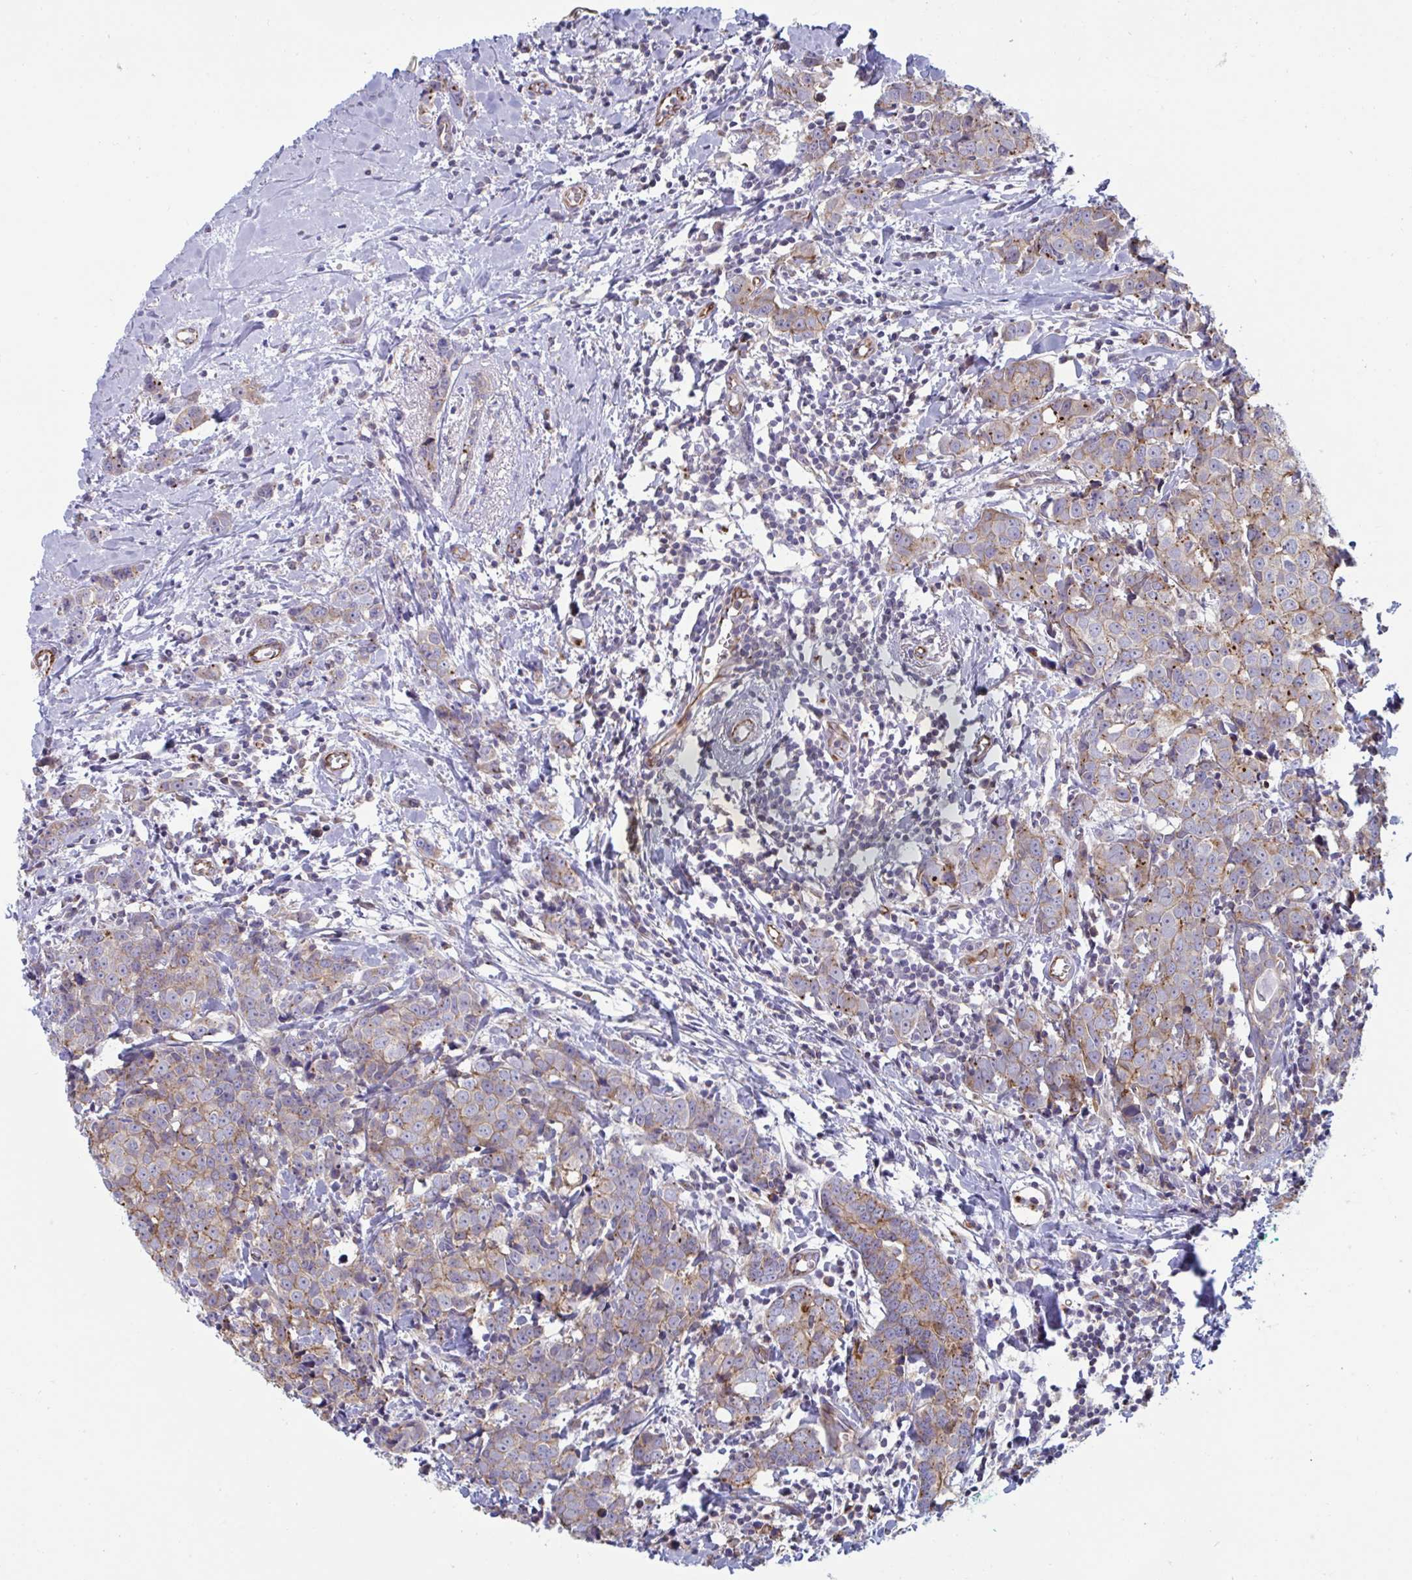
{"staining": {"intensity": "weak", "quantity": ">75%", "location": "cytoplasmic/membranous"}, "tissue": "breast cancer", "cell_type": "Tumor cells", "image_type": "cancer", "snomed": [{"axis": "morphology", "description": "Duct carcinoma"}, {"axis": "topography", "description": "Breast"}], "caption": "Immunohistochemical staining of human intraductal carcinoma (breast) shows low levels of weak cytoplasmic/membranous positivity in approximately >75% of tumor cells.", "gene": "SLC9A6", "patient": {"sex": "female", "age": 80}}